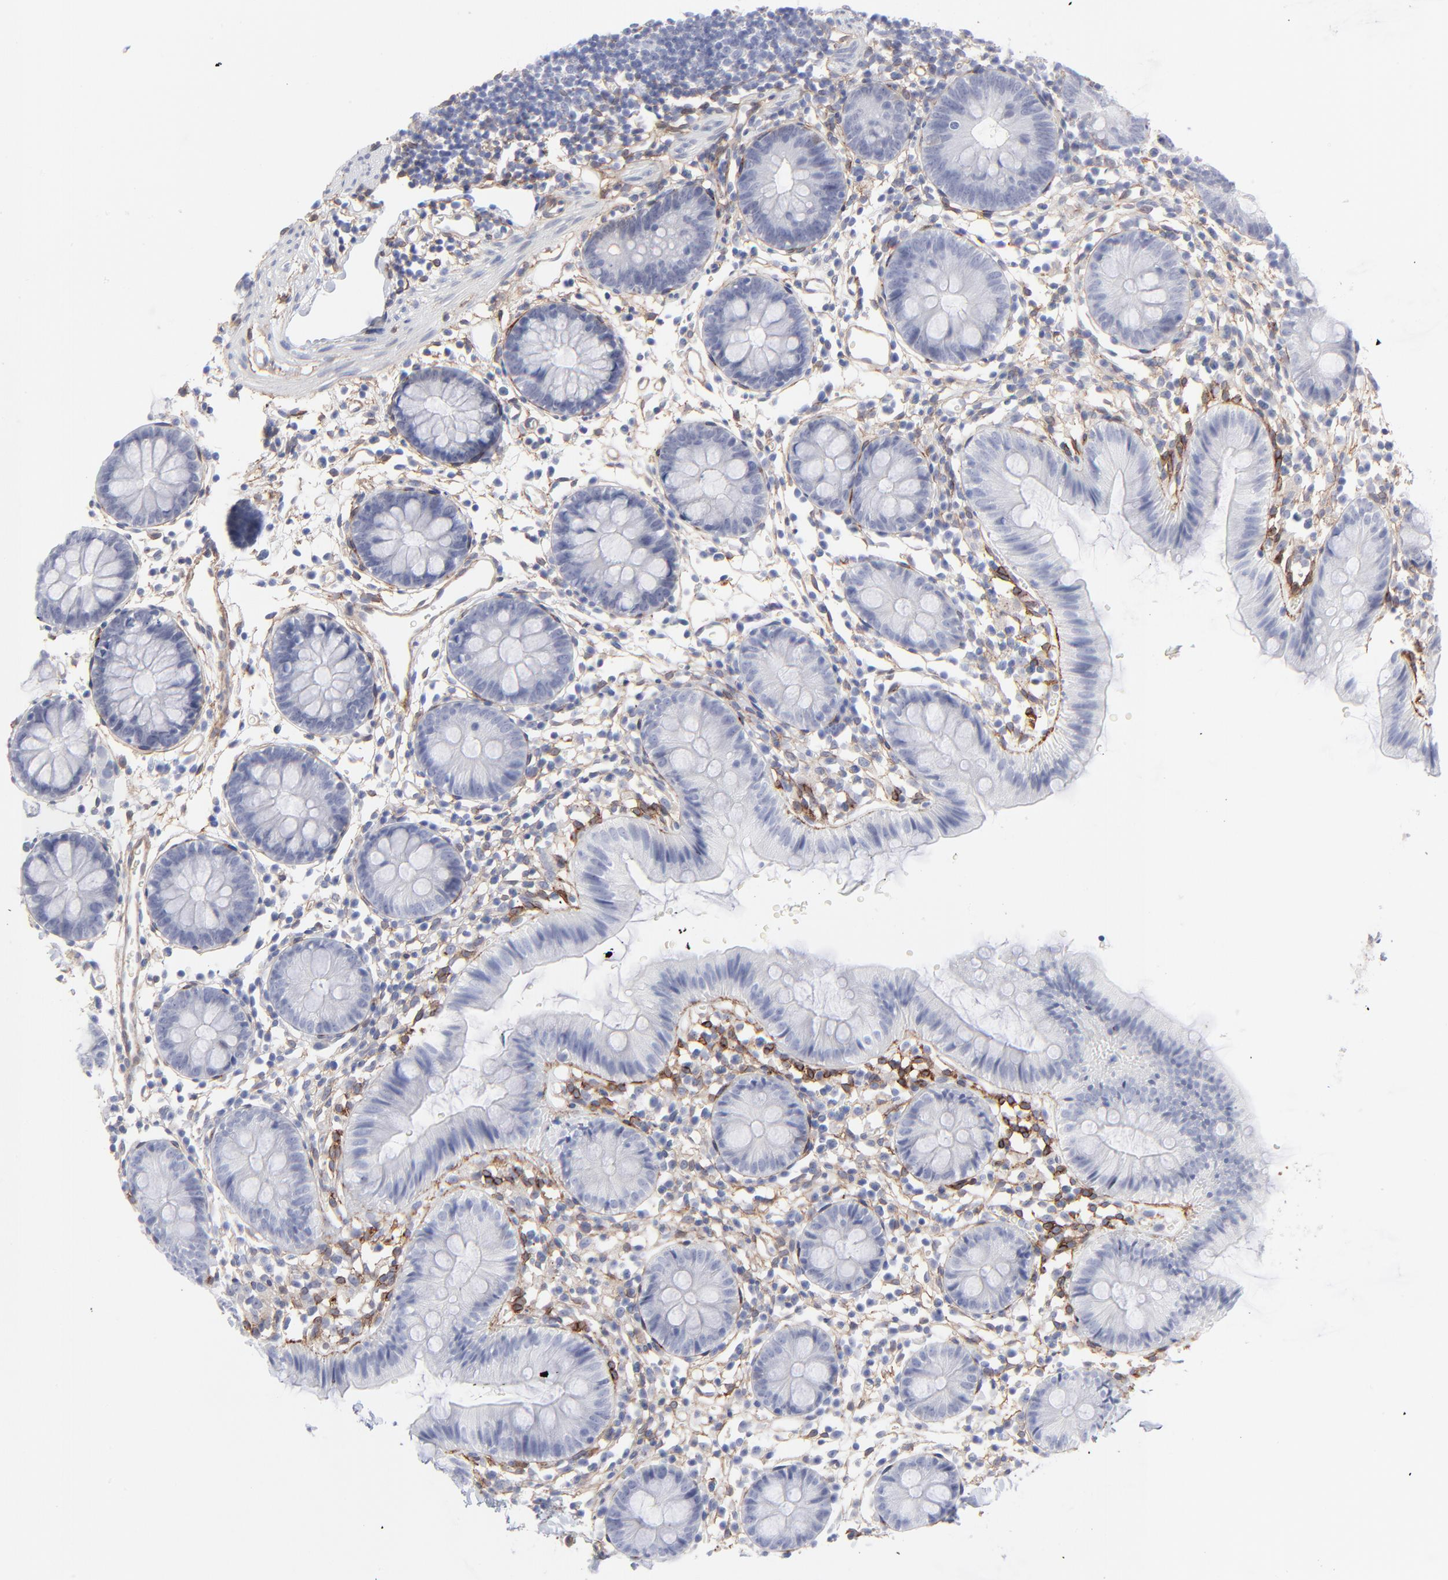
{"staining": {"intensity": "weak", "quantity": ">75%", "location": "cytoplasmic/membranous"}, "tissue": "colon", "cell_type": "Endothelial cells", "image_type": "normal", "snomed": [{"axis": "morphology", "description": "Normal tissue, NOS"}, {"axis": "topography", "description": "Colon"}], "caption": "A low amount of weak cytoplasmic/membranous expression is present in about >75% of endothelial cells in unremarkable colon.", "gene": "PDGFRB", "patient": {"sex": "male", "age": 14}}